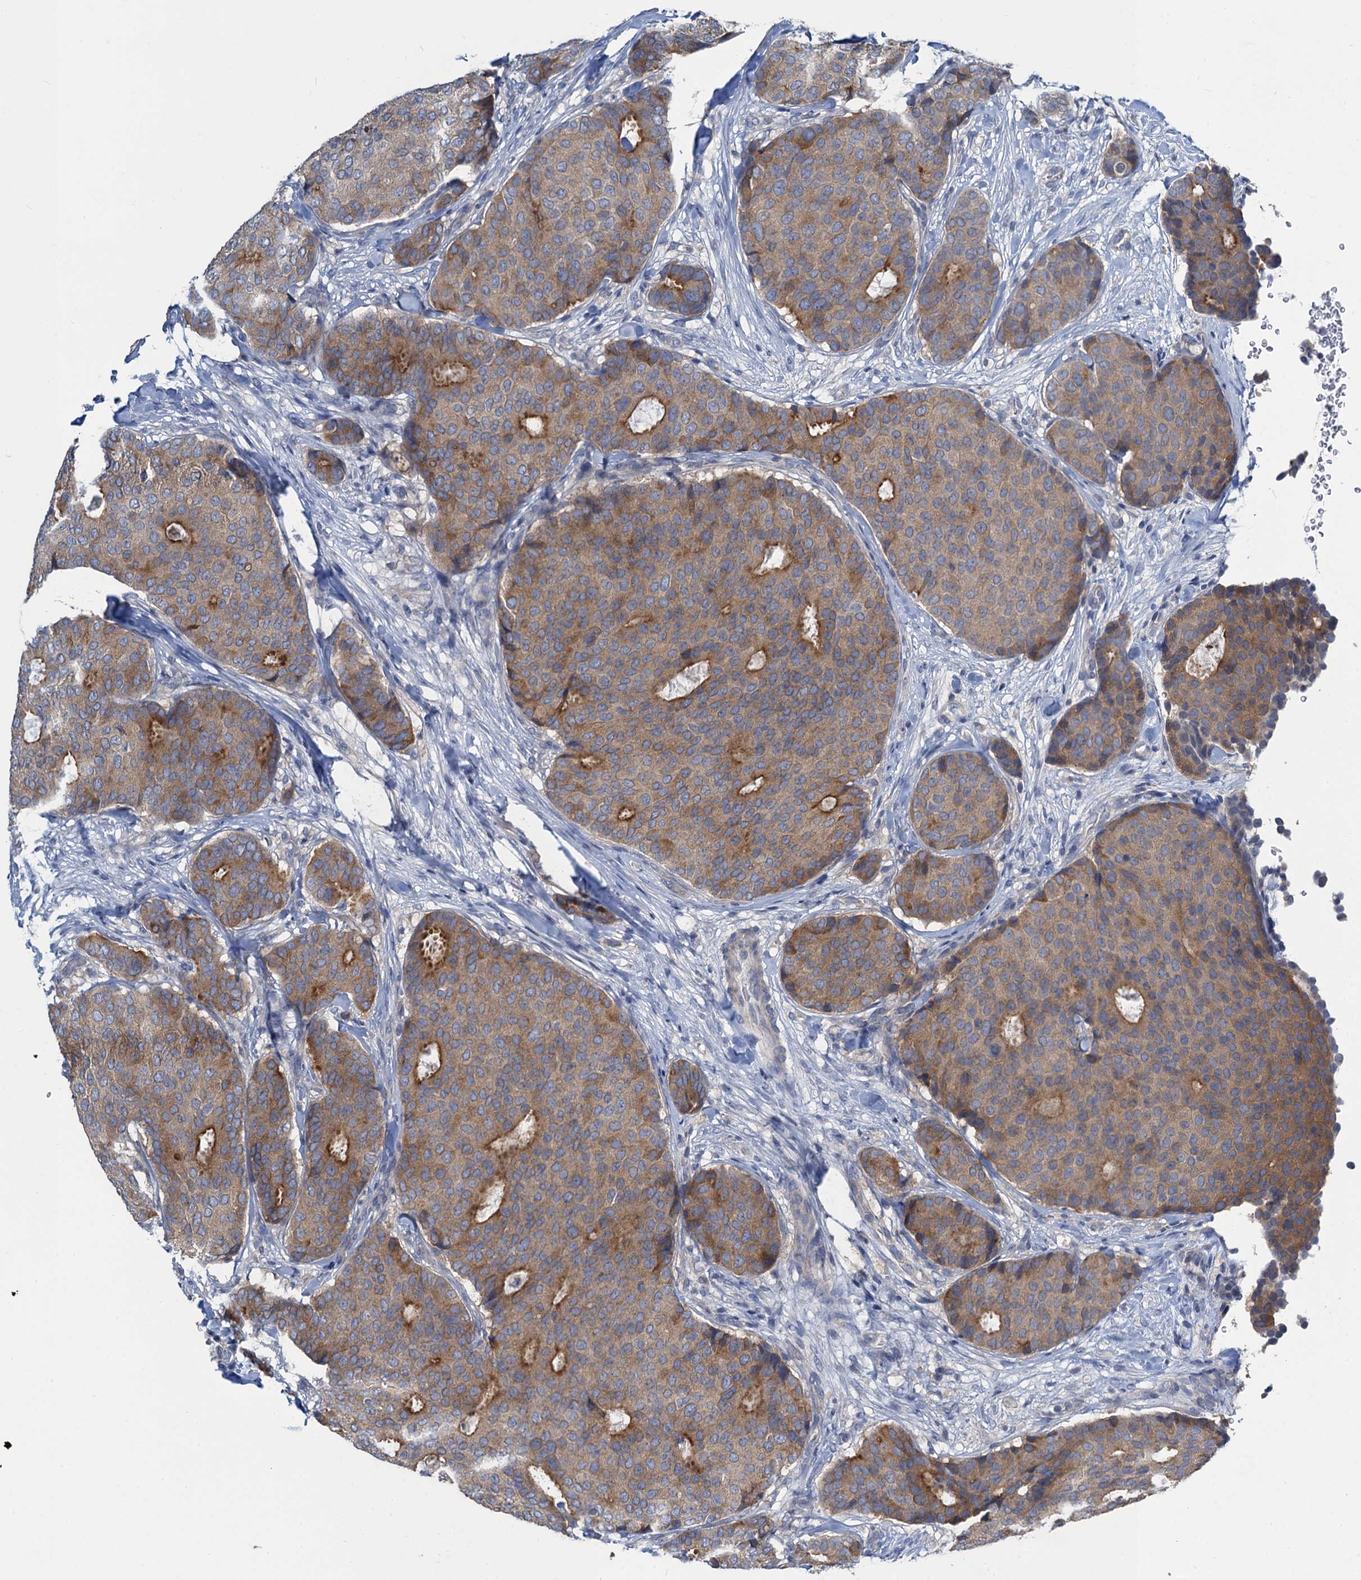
{"staining": {"intensity": "weak", "quantity": ">75%", "location": "cytoplasmic/membranous"}, "tissue": "breast cancer", "cell_type": "Tumor cells", "image_type": "cancer", "snomed": [{"axis": "morphology", "description": "Duct carcinoma"}, {"axis": "topography", "description": "Breast"}], "caption": "Breast cancer stained for a protein displays weak cytoplasmic/membranous positivity in tumor cells. (brown staining indicates protein expression, while blue staining denotes nuclei).", "gene": "SNAP29", "patient": {"sex": "female", "age": 75}}